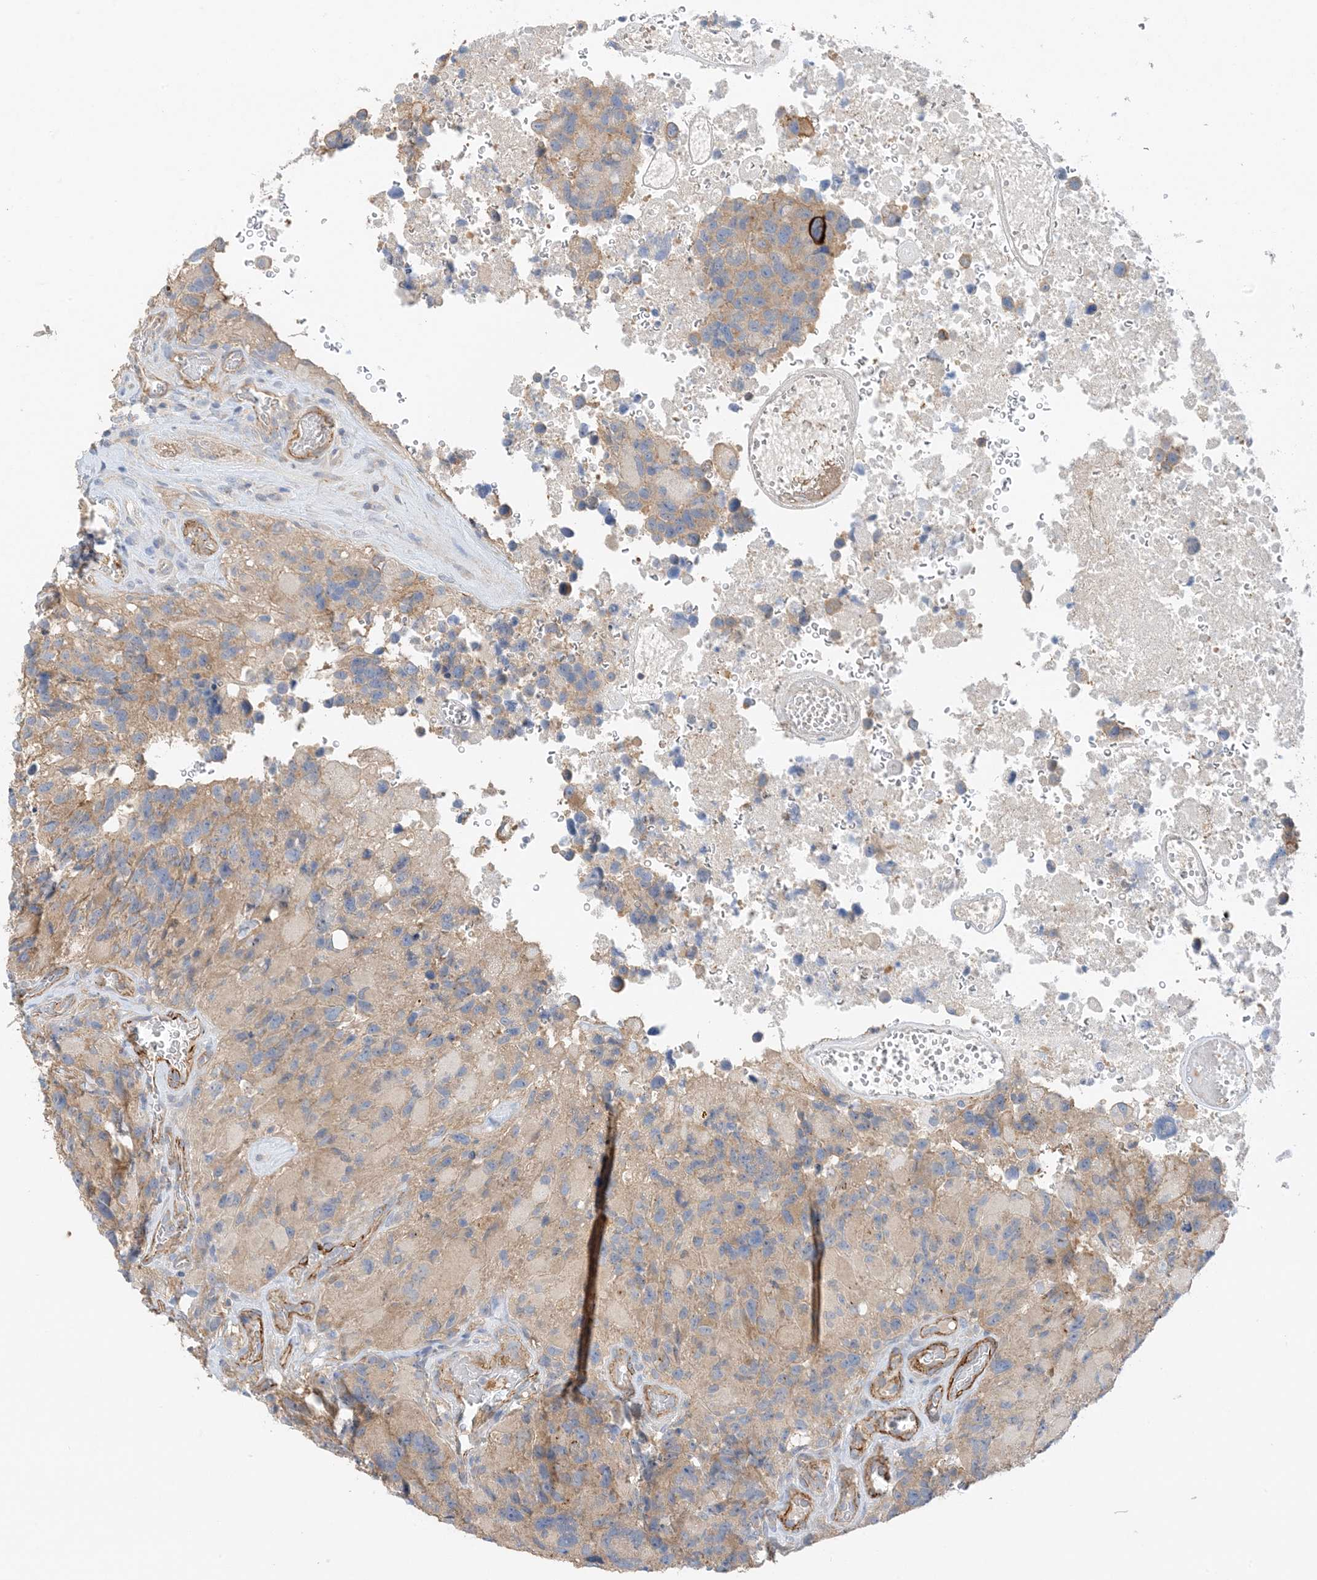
{"staining": {"intensity": "weak", "quantity": "25%-75%", "location": "cytoplasmic/membranous"}, "tissue": "glioma", "cell_type": "Tumor cells", "image_type": "cancer", "snomed": [{"axis": "morphology", "description": "Glioma, malignant, High grade"}, {"axis": "topography", "description": "Brain"}], "caption": "Immunohistochemistry (IHC) micrograph of neoplastic tissue: human glioma stained using IHC shows low levels of weak protein expression localized specifically in the cytoplasmic/membranous of tumor cells, appearing as a cytoplasmic/membranous brown color.", "gene": "KIFBP", "patient": {"sex": "male", "age": 69}}